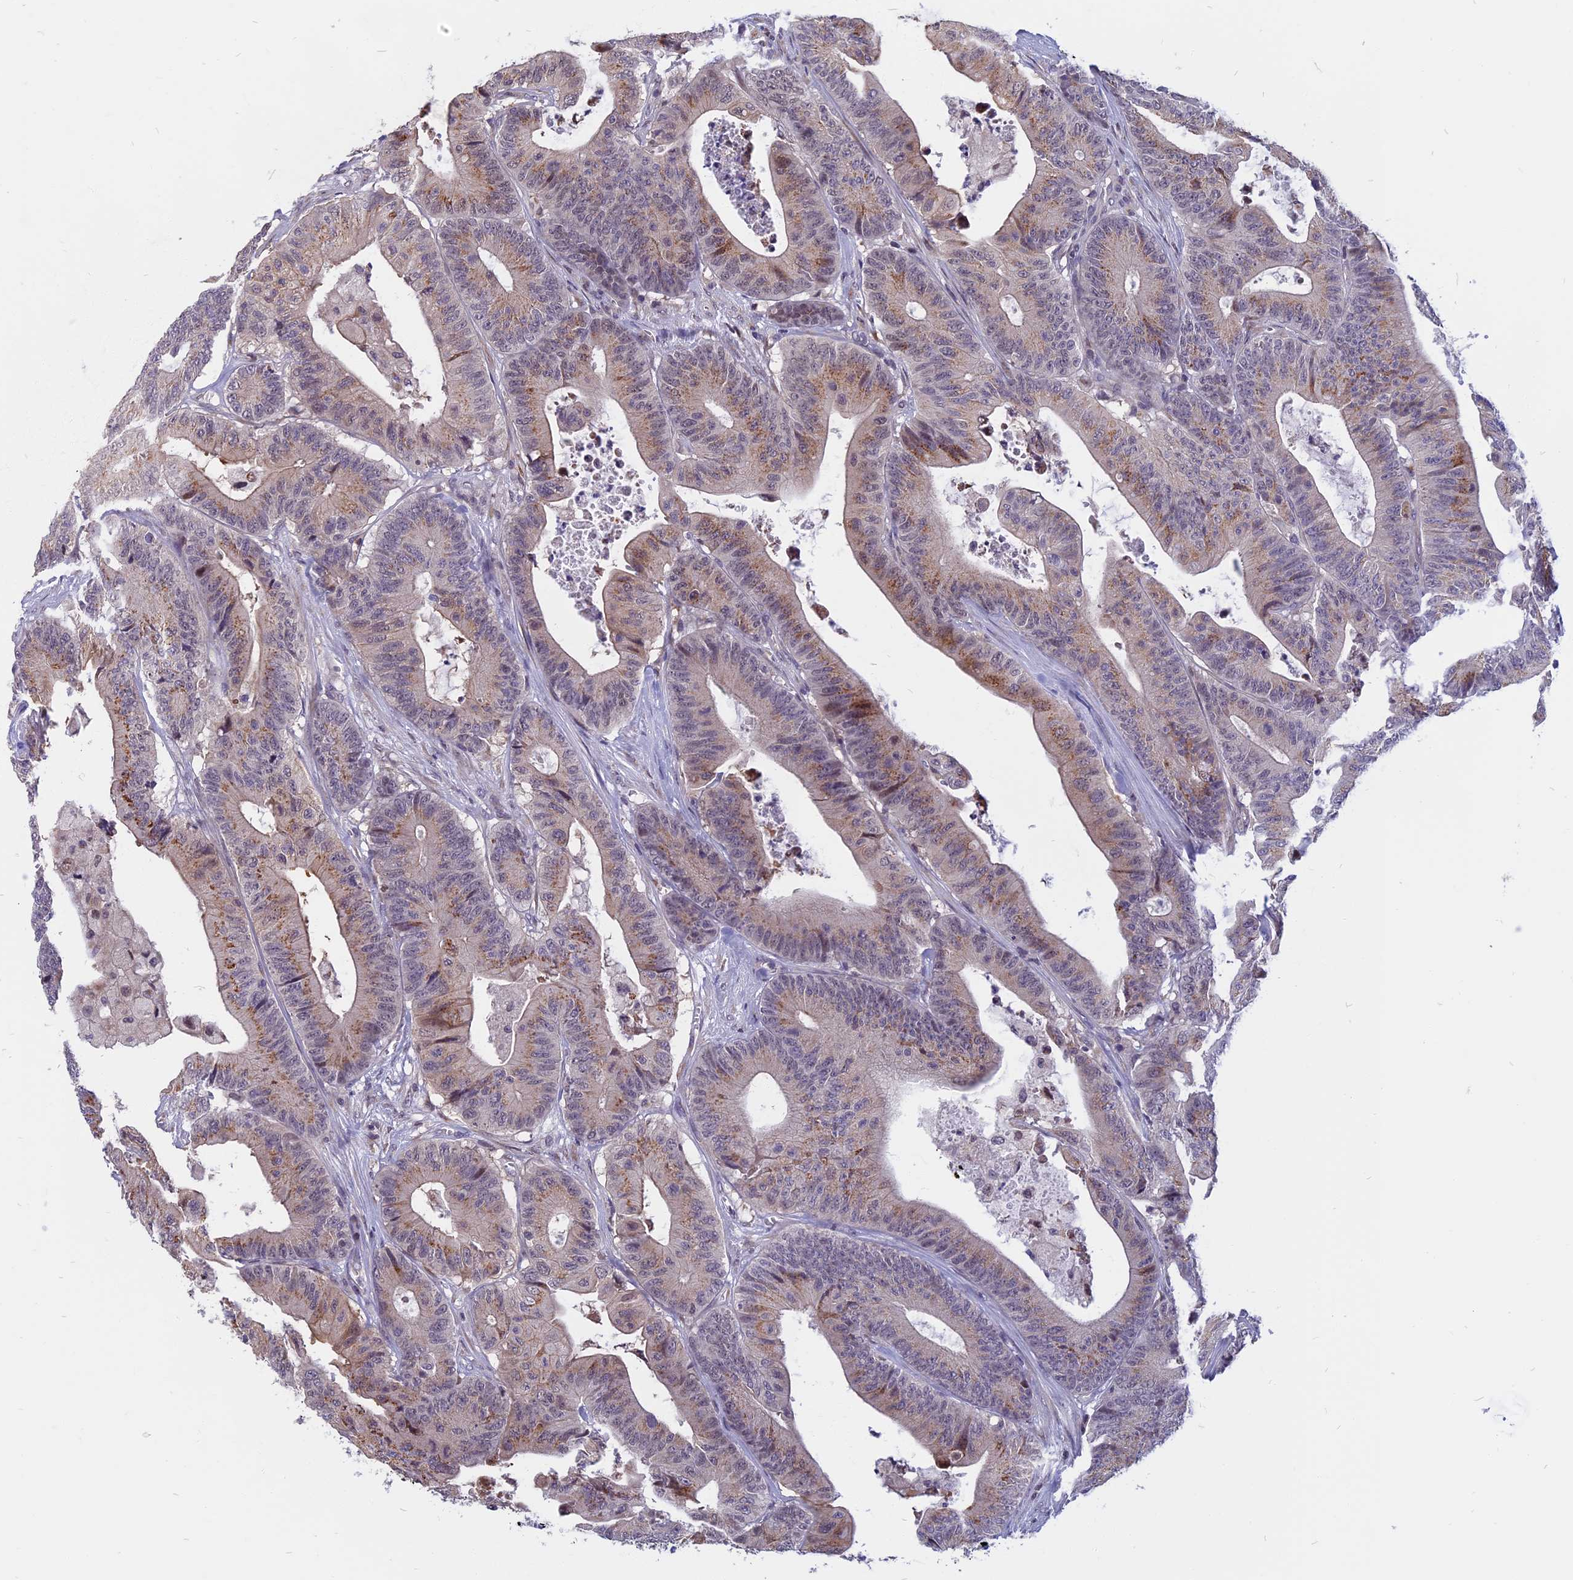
{"staining": {"intensity": "weak", "quantity": "25%-75%", "location": "cytoplasmic/membranous"}, "tissue": "colorectal cancer", "cell_type": "Tumor cells", "image_type": "cancer", "snomed": [{"axis": "morphology", "description": "Adenocarcinoma, NOS"}, {"axis": "topography", "description": "Colon"}], "caption": "Immunohistochemistry (IHC) photomicrograph of neoplastic tissue: colorectal cancer stained using immunohistochemistry (IHC) displays low levels of weak protein expression localized specifically in the cytoplasmic/membranous of tumor cells, appearing as a cytoplasmic/membranous brown color.", "gene": "CCDC113", "patient": {"sex": "female", "age": 84}}